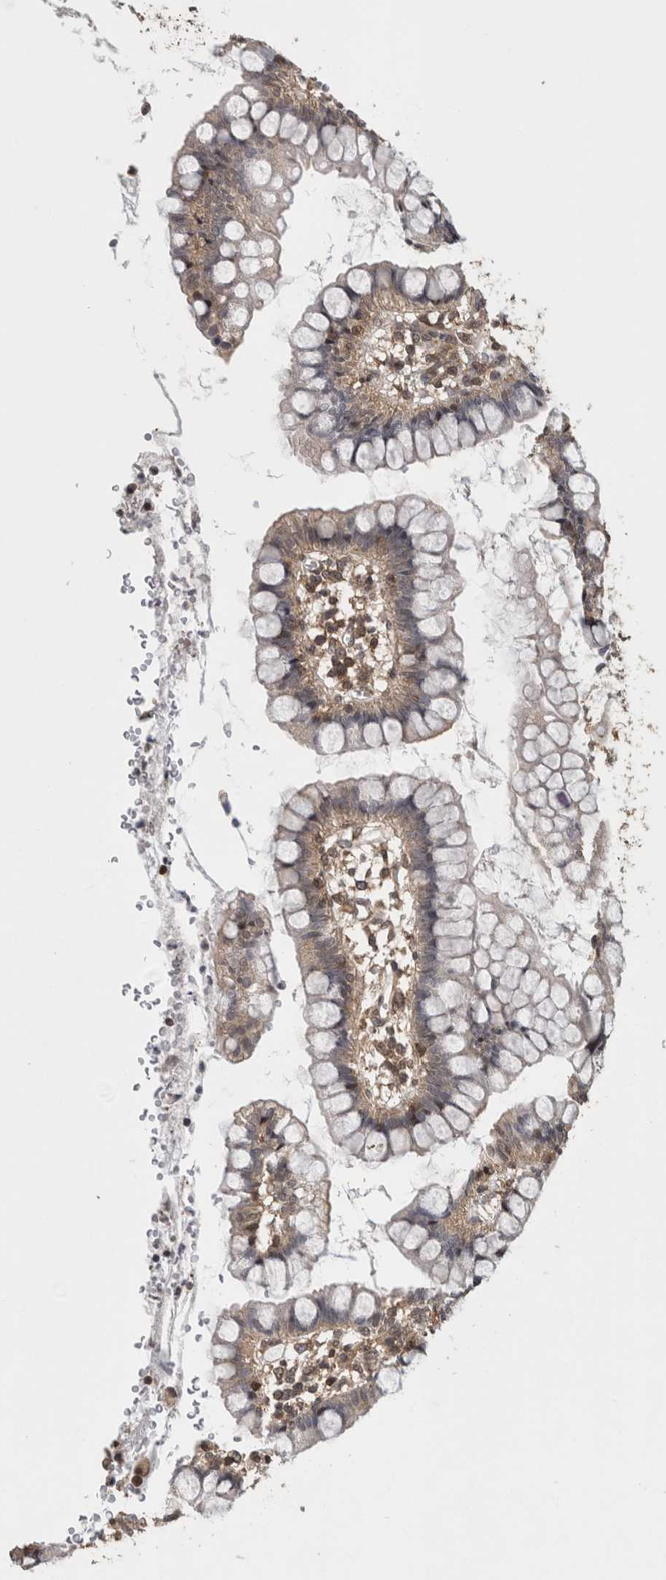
{"staining": {"intensity": "moderate", "quantity": "<25%", "location": "cytoplasmic/membranous"}, "tissue": "small intestine", "cell_type": "Glandular cells", "image_type": "normal", "snomed": [{"axis": "morphology", "description": "Normal tissue, NOS"}, {"axis": "morphology", "description": "Developmental malformation"}, {"axis": "topography", "description": "Small intestine"}], "caption": "Normal small intestine shows moderate cytoplasmic/membranous staining in approximately <25% of glandular cells, visualized by immunohistochemistry.", "gene": "ATXN2", "patient": {"sex": "male"}}